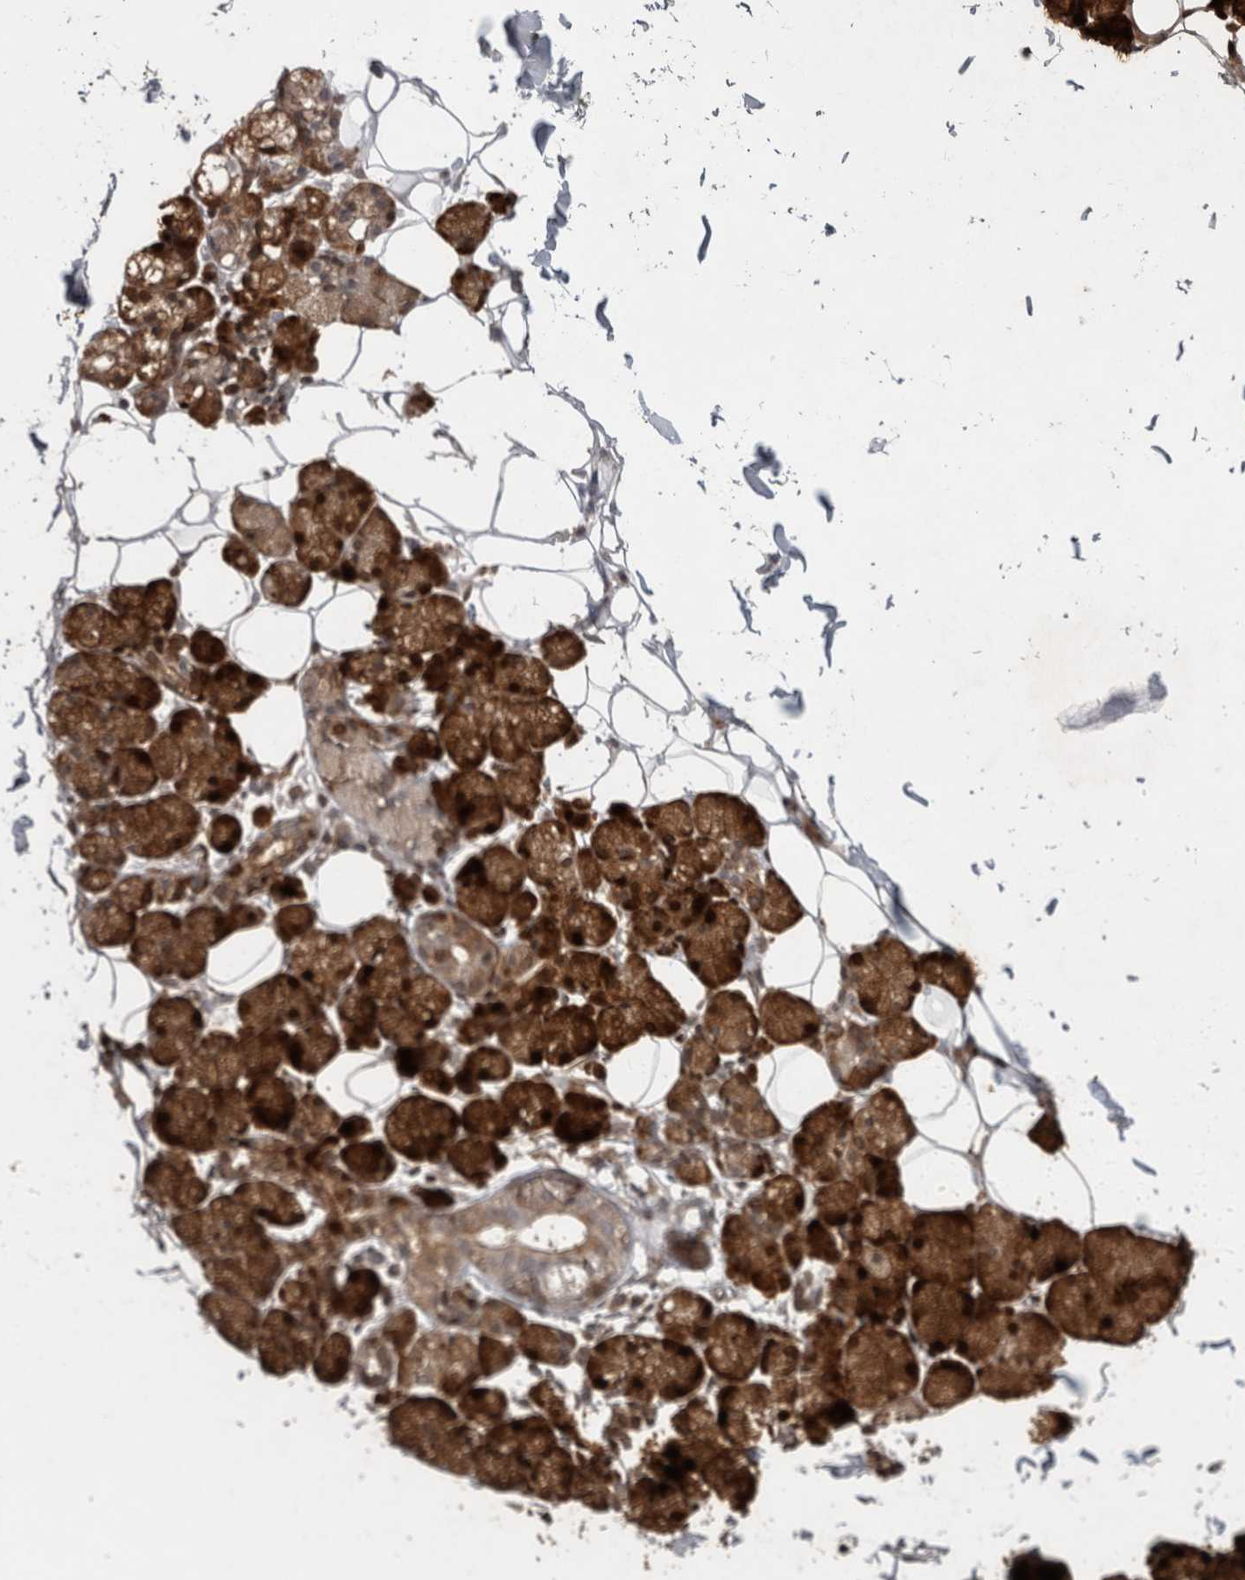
{"staining": {"intensity": "strong", "quantity": ">75%", "location": "cytoplasmic/membranous"}, "tissue": "salivary gland", "cell_type": "Glandular cells", "image_type": "normal", "snomed": [{"axis": "morphology", "description": "Normal tissue, NOS"}, {"axis": "topography", "description": "Salivary gland"}], "caption": "A brown stain shows strong cytoplasmic/membranous positivity of a protein in glandular cells of normal human salivary gland. The staining is performed using DAB brown chromogen to label protein expression. The nuclei are counter-stained blue using hematoxylin.", "gene": "ATXN2", "patient": {"sex": "female", "age": 33}}